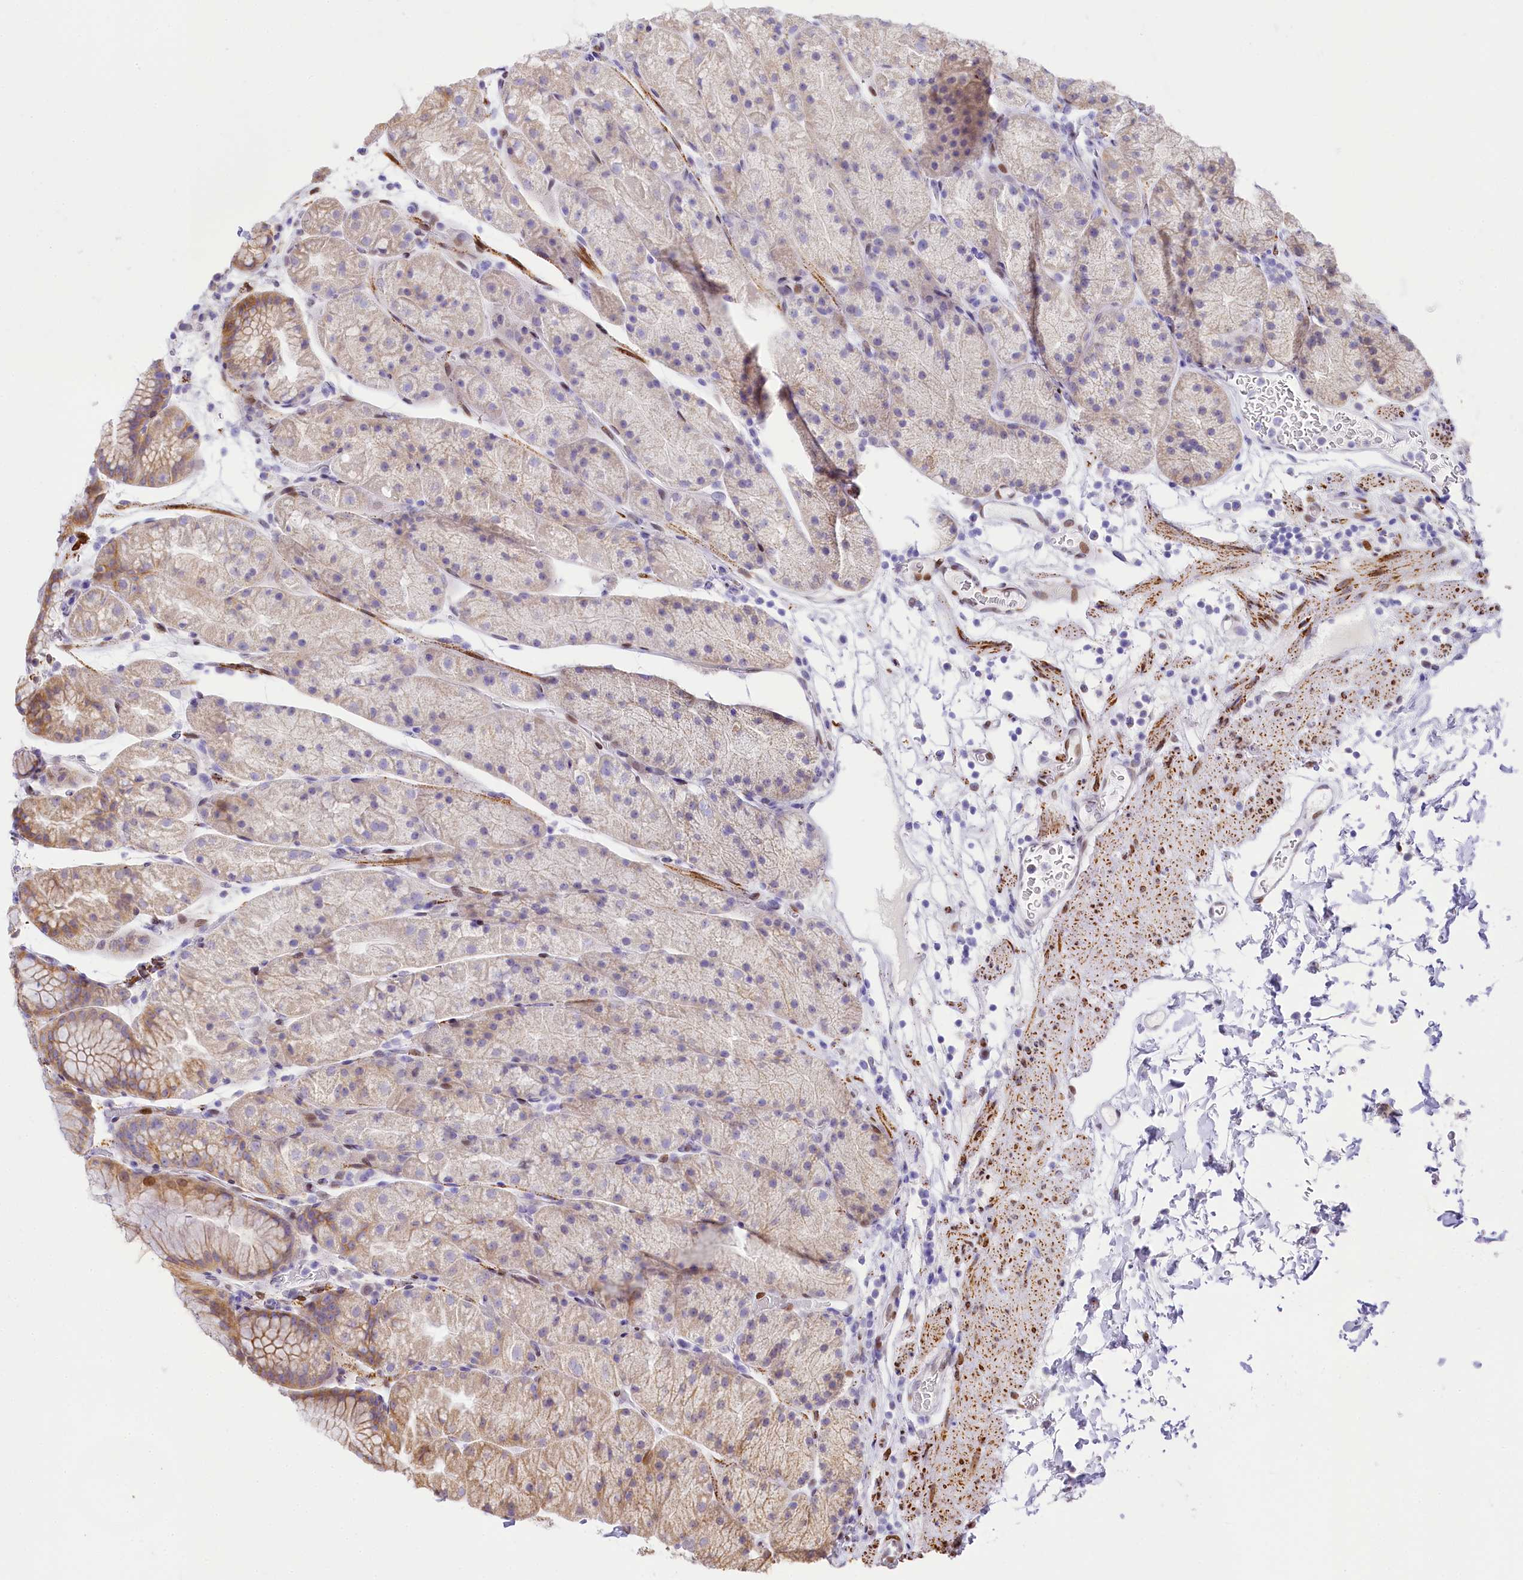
{"staining": {"intensity": "moderate", "quantity": "<25%", "location": "cytoplasmic/membranous"}, "tissue": "stomach", "cell_type": "Glandular cells", "image_type": "normal", "snomed": [{"axis": "morphology", "description": "Normal tissue, NOS"}, {"axis": "topography", "description": "Stomach, upper"}, {"axis": "topography", "description": "Stomach, lower"}], "caption": "Protein staining demonstrates moderate cytoplasmic/membranous positivity in about <25% of glandular cells in normal stomach.", "gene": "PPIP5K2", "patient": {"sex": "male", "age": 67}}